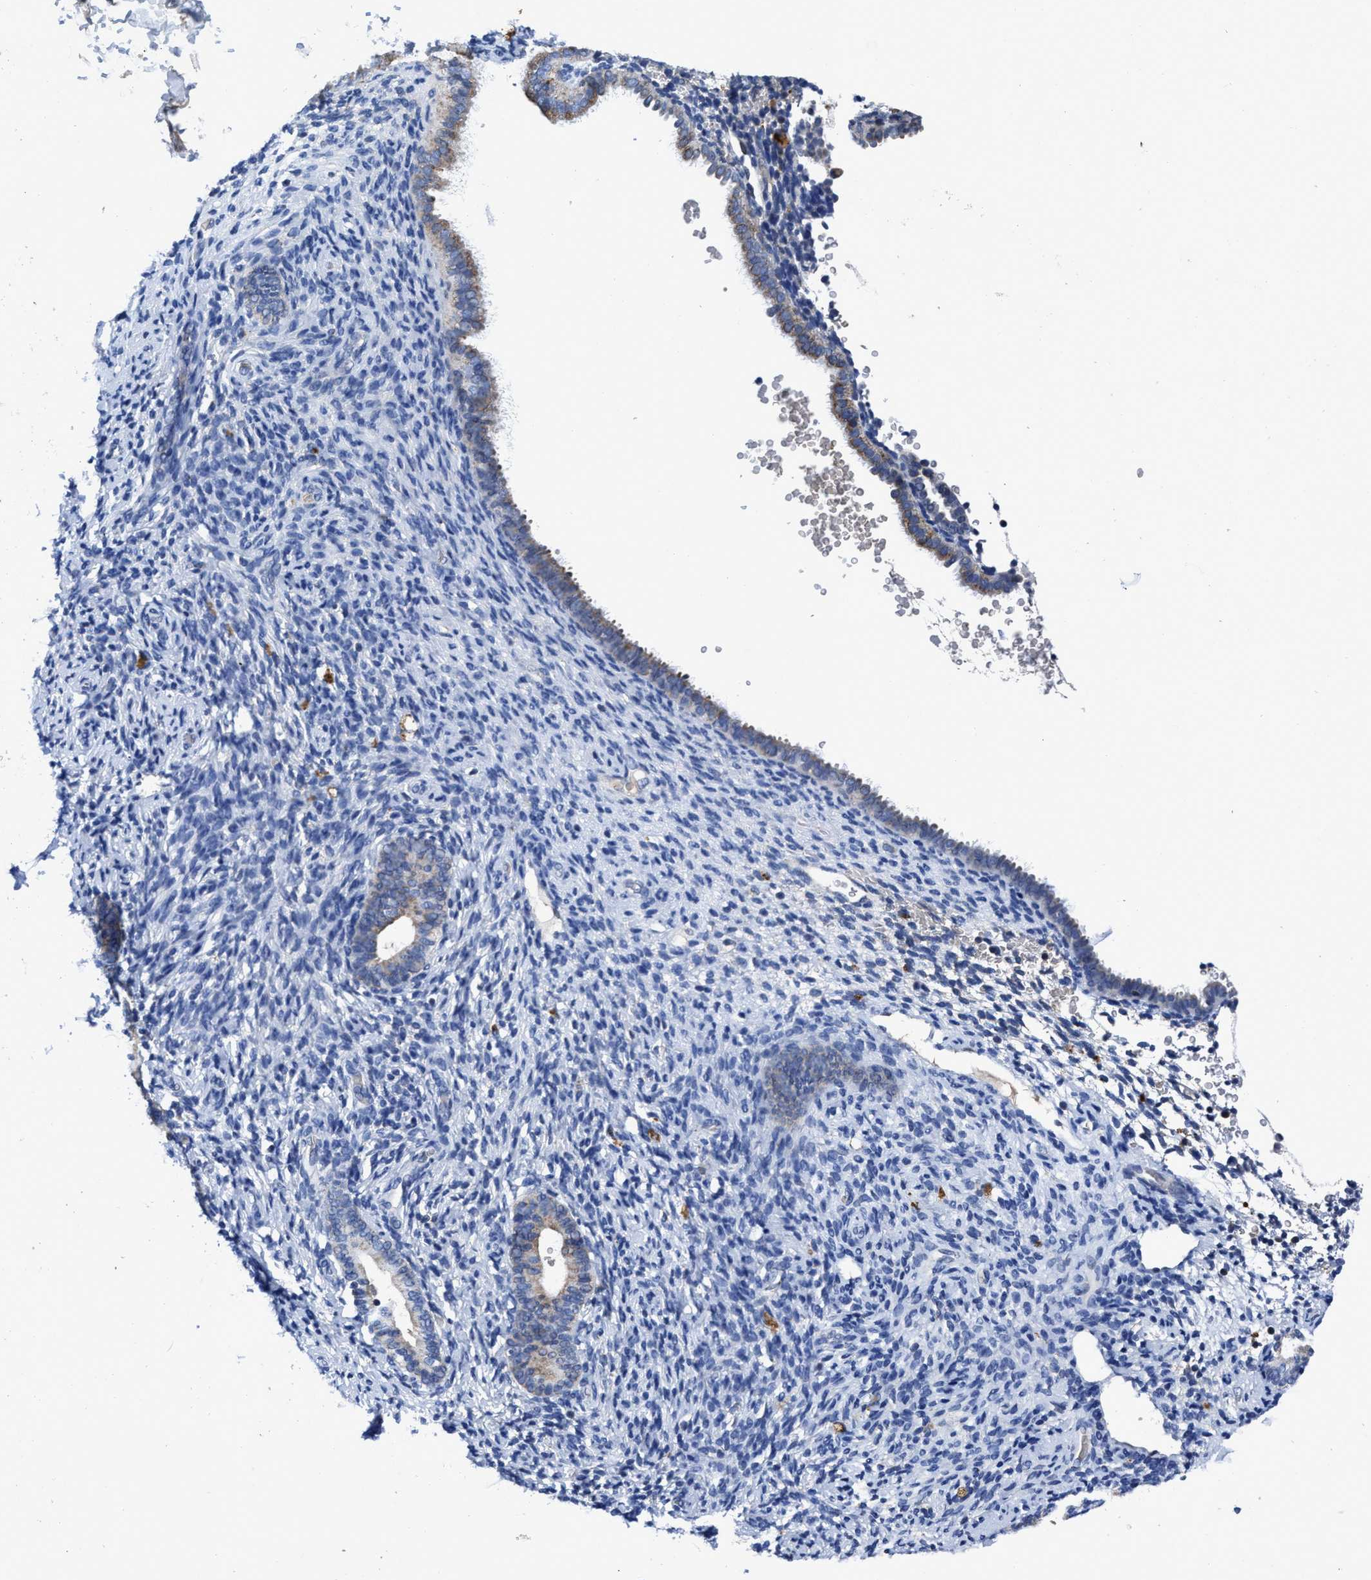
{"staining": {"intensity": "negative", "quantity": "none", "location": "none"}, "tissue": "endometrium", "cell_type": "Cells in endometrial stroma", "image_type": "normal", "snomed": [{"axis": "morphology", "description": "Normal tissue, NOS"}, {"axis": "topography", "description": "Endometrium"}], "caption": "Immunohistochemistry (IHC) of benign endometrium shows no expression in cells in endometrial stroma.", "gene": "CACNA1D", "patient": {"sex": "female", "age": 51}}